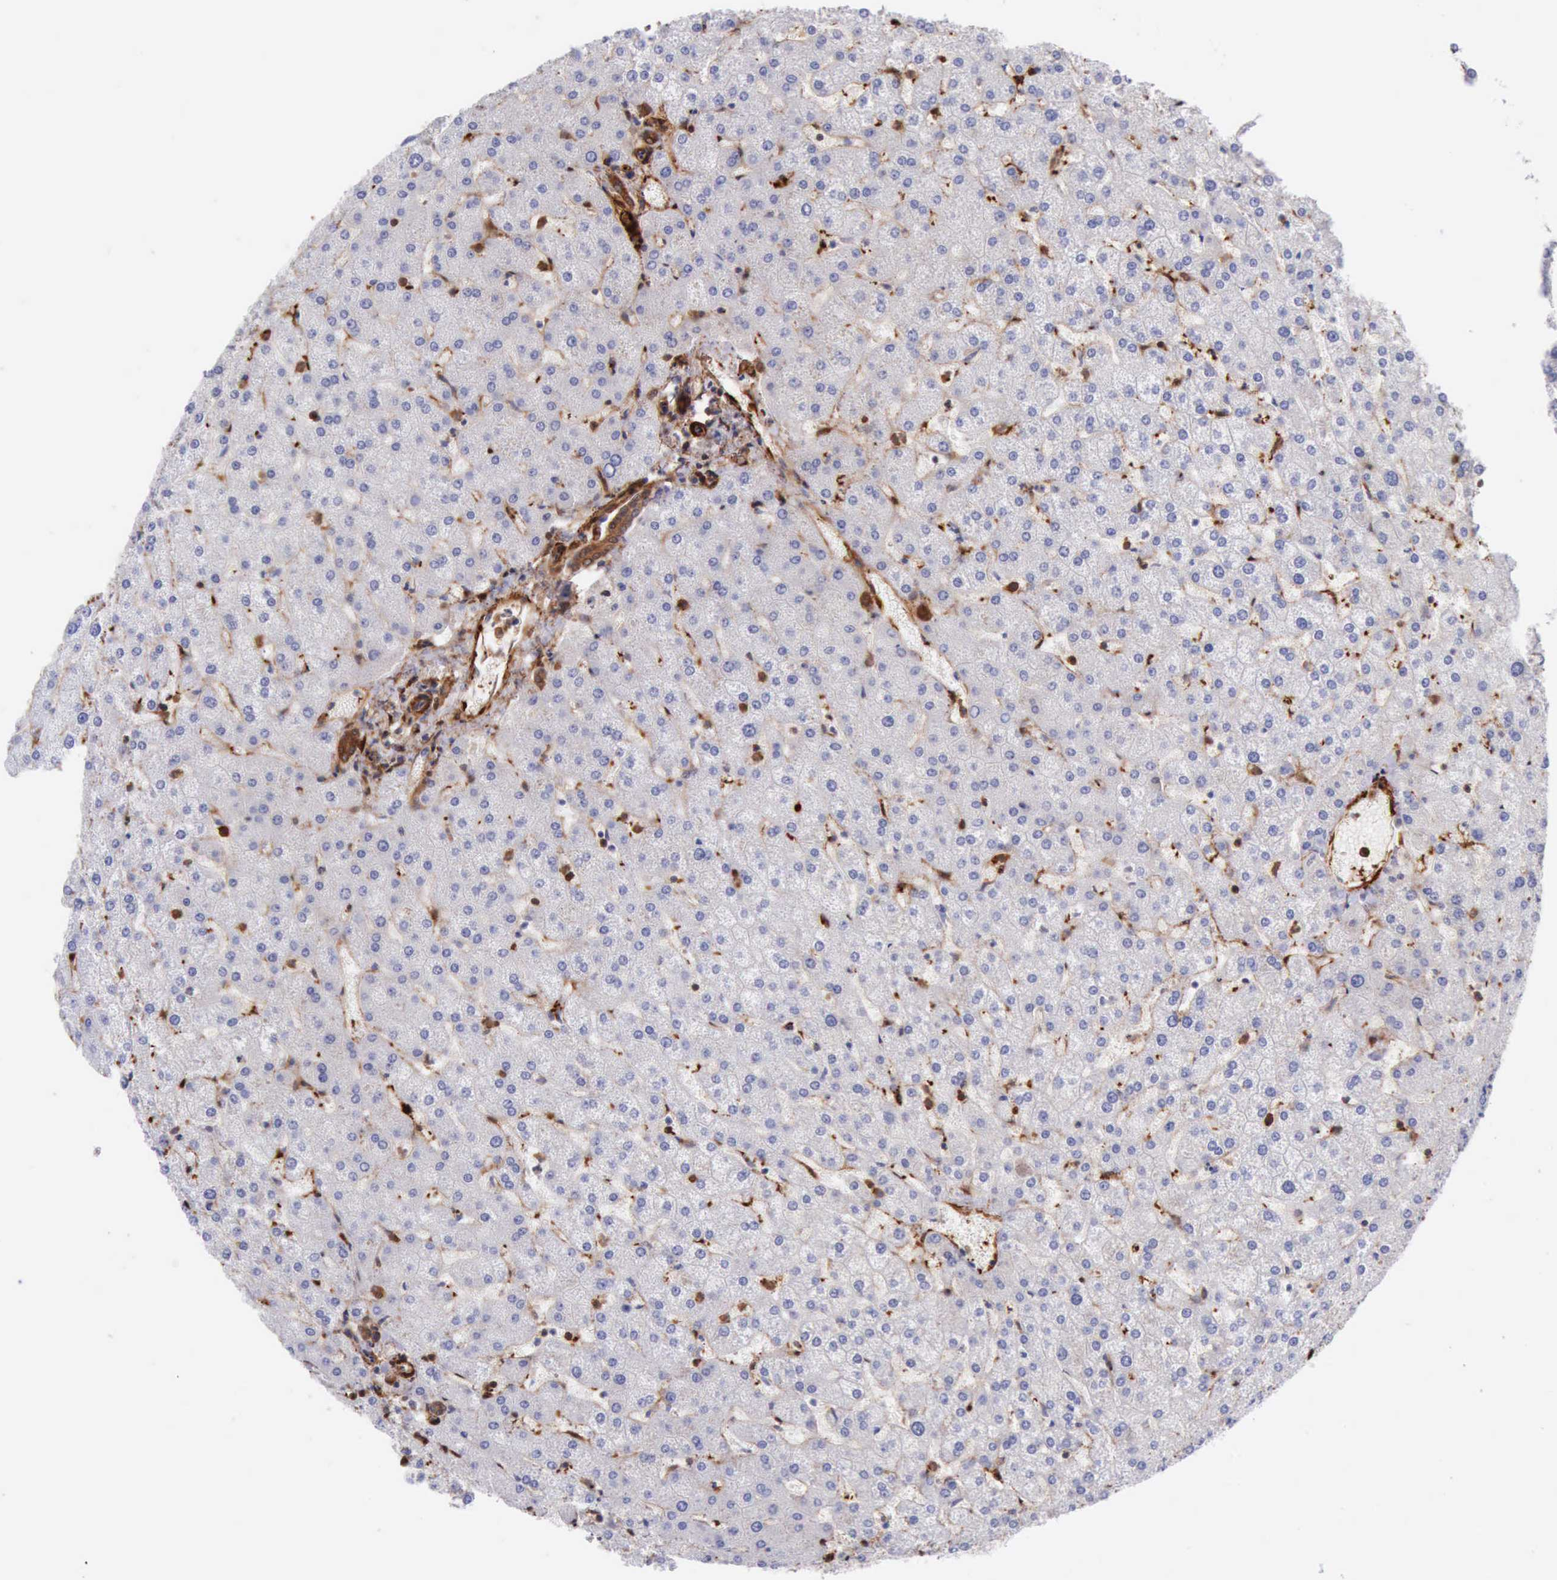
{"staining": {"intensity": "moderate", "quantity": ">75%", "location": "cytoplasmic/membranous"}, "tissue": "liver", "cell_type": "Cholangiocytes", "image_type": "normal", "snomed": [{"axis": "morphology", "description": "Normal tissue, NOS"}, {"axis": "topography", "description": "Liver"}], "caption": "Moderate cytoplasmic/membranous expression is present in approximately >75% of cholangiocytes in normal liver.", "gene": "FLNA", "patient": {"sex": "female", "age": 32}}